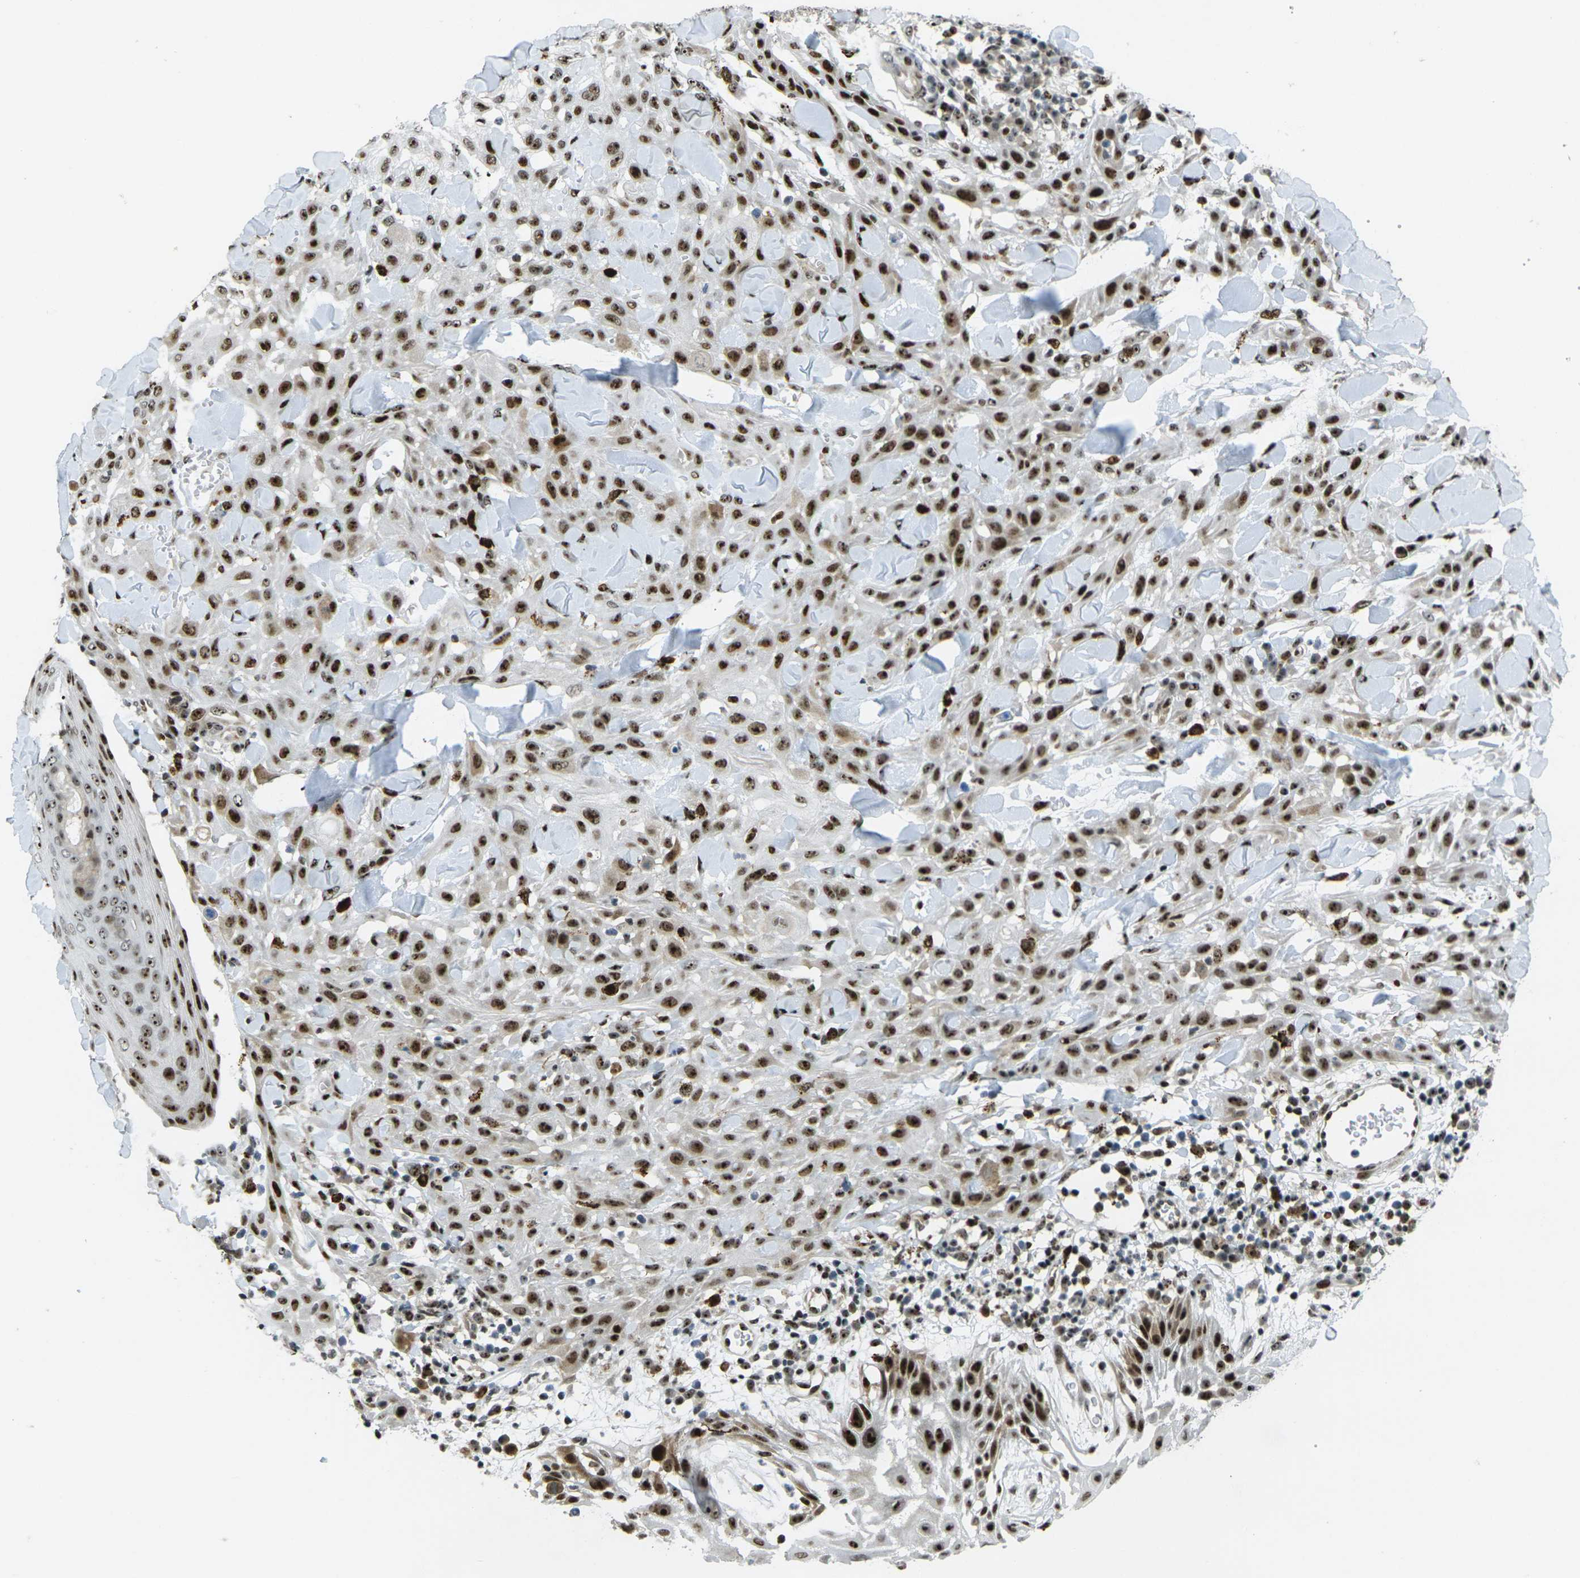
{"staining": {"intensity": "strong", "quantity": ">75%", "location": "nuclear"}, "tissue": "skin cancer", "cell_type": "Tumor cells", "image_type": "cancer", "snomed": [{"axis": "morphology", "description": "Squamous cell carcinoma, NOS"}, {"axis": "topography", "description": "Skin"}], "caption": "Skin squamous cell carcinoma stained with immunohistochemistry displays strong nuclear positivity in approximately >75% of tumor cells.", "gene": "UBE2C", "patient": {"sex": "male", "age": 24}}